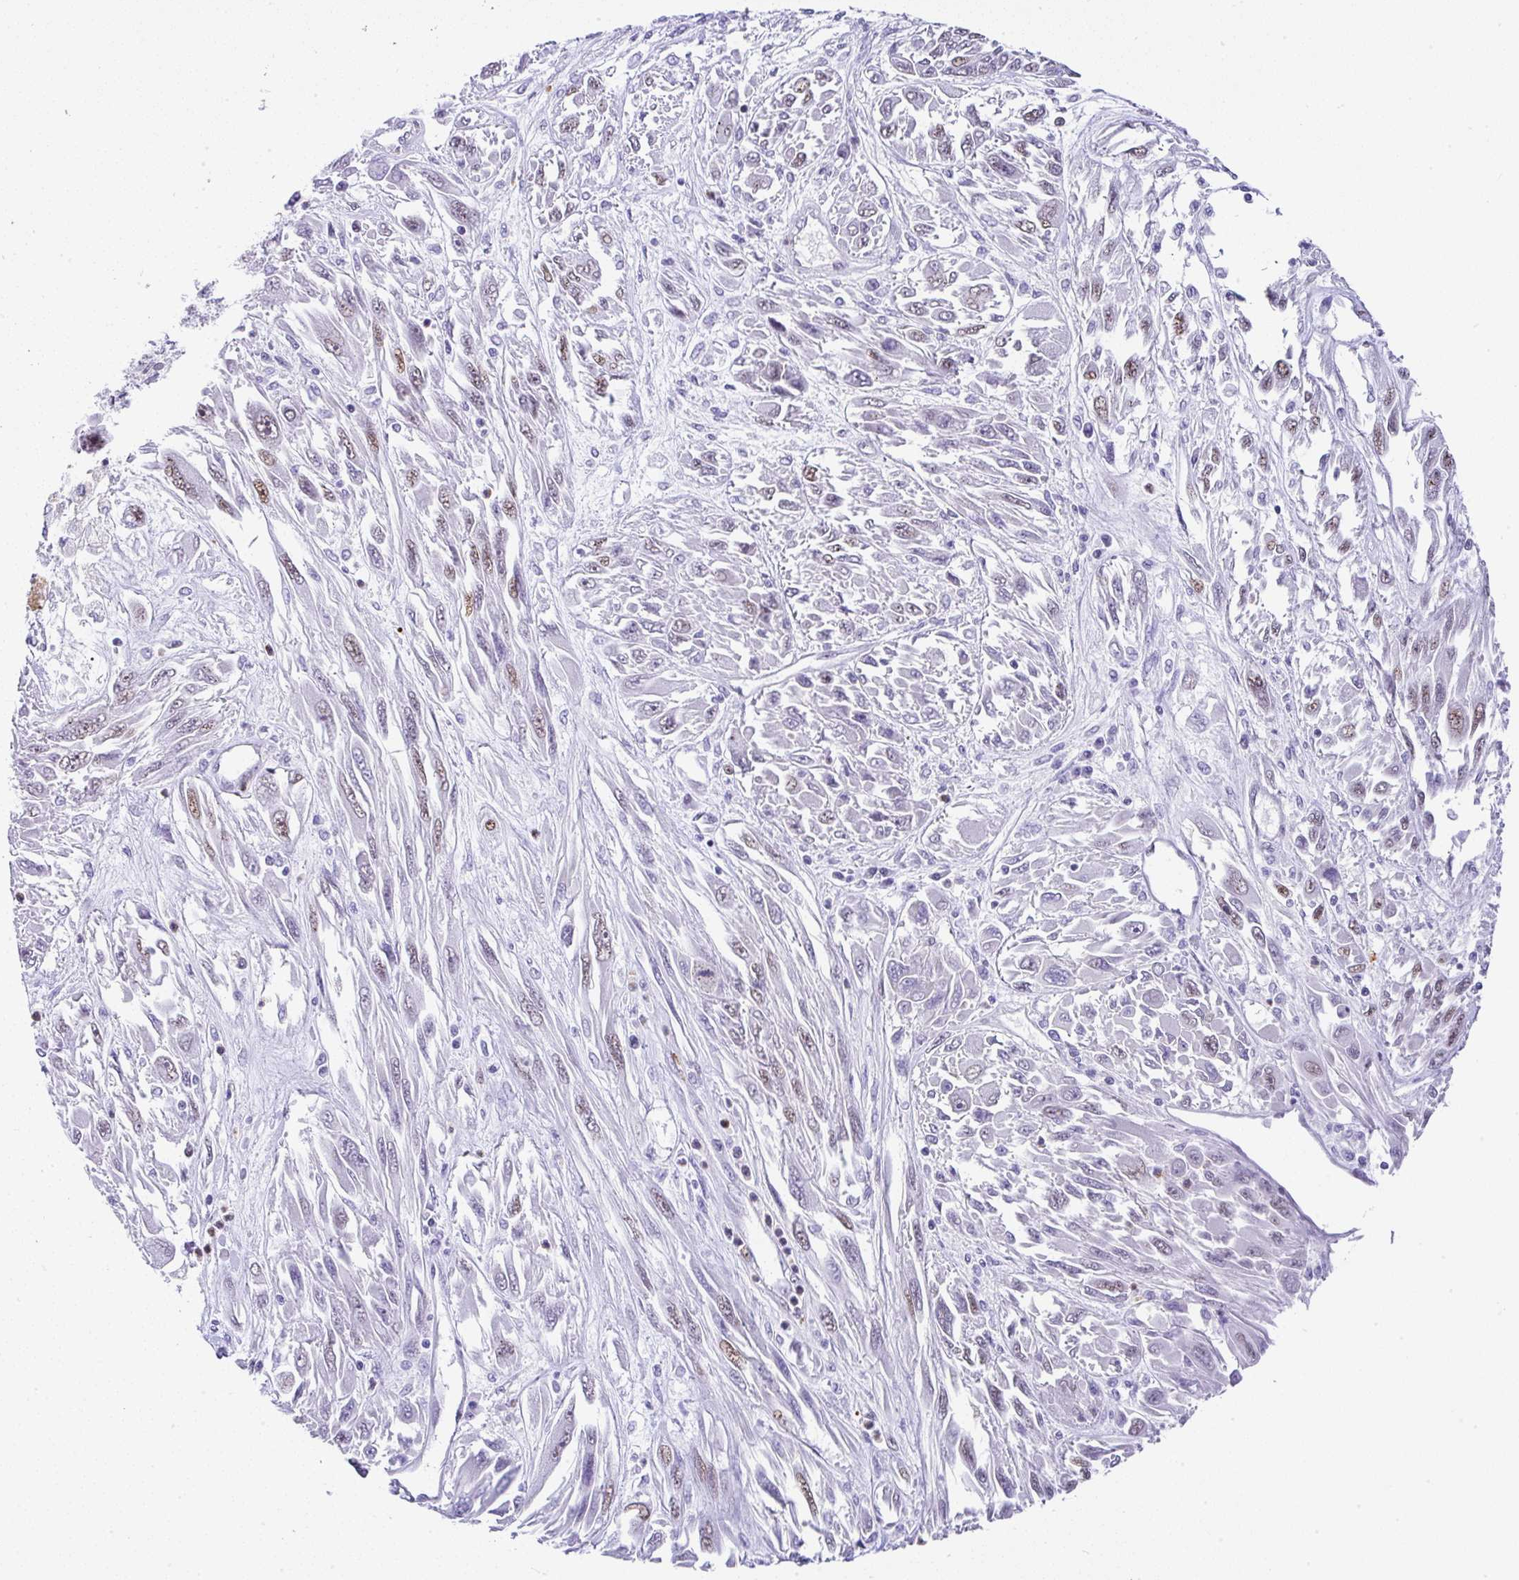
{"staining": {"intensity": "moderate", "quantity": "<25%", "location": "nuclear"}, "tissue": "melanoma", "cell_type": "Tumor cells", "image_type": "cancer", "snomed": [{"axis": "morphology", "description": "Malignant melanoma, NOS"}, {"axis": "topography", "description": "Skin"}], "caption": "A high-resolution photomicrograph shows immunohistochemistry staining of melanoma, which reveals moderate nuclear expression in about <25% of tumor cells.", "gene": "NR1D2", "patient": {"sex": "female", "age": 91}}